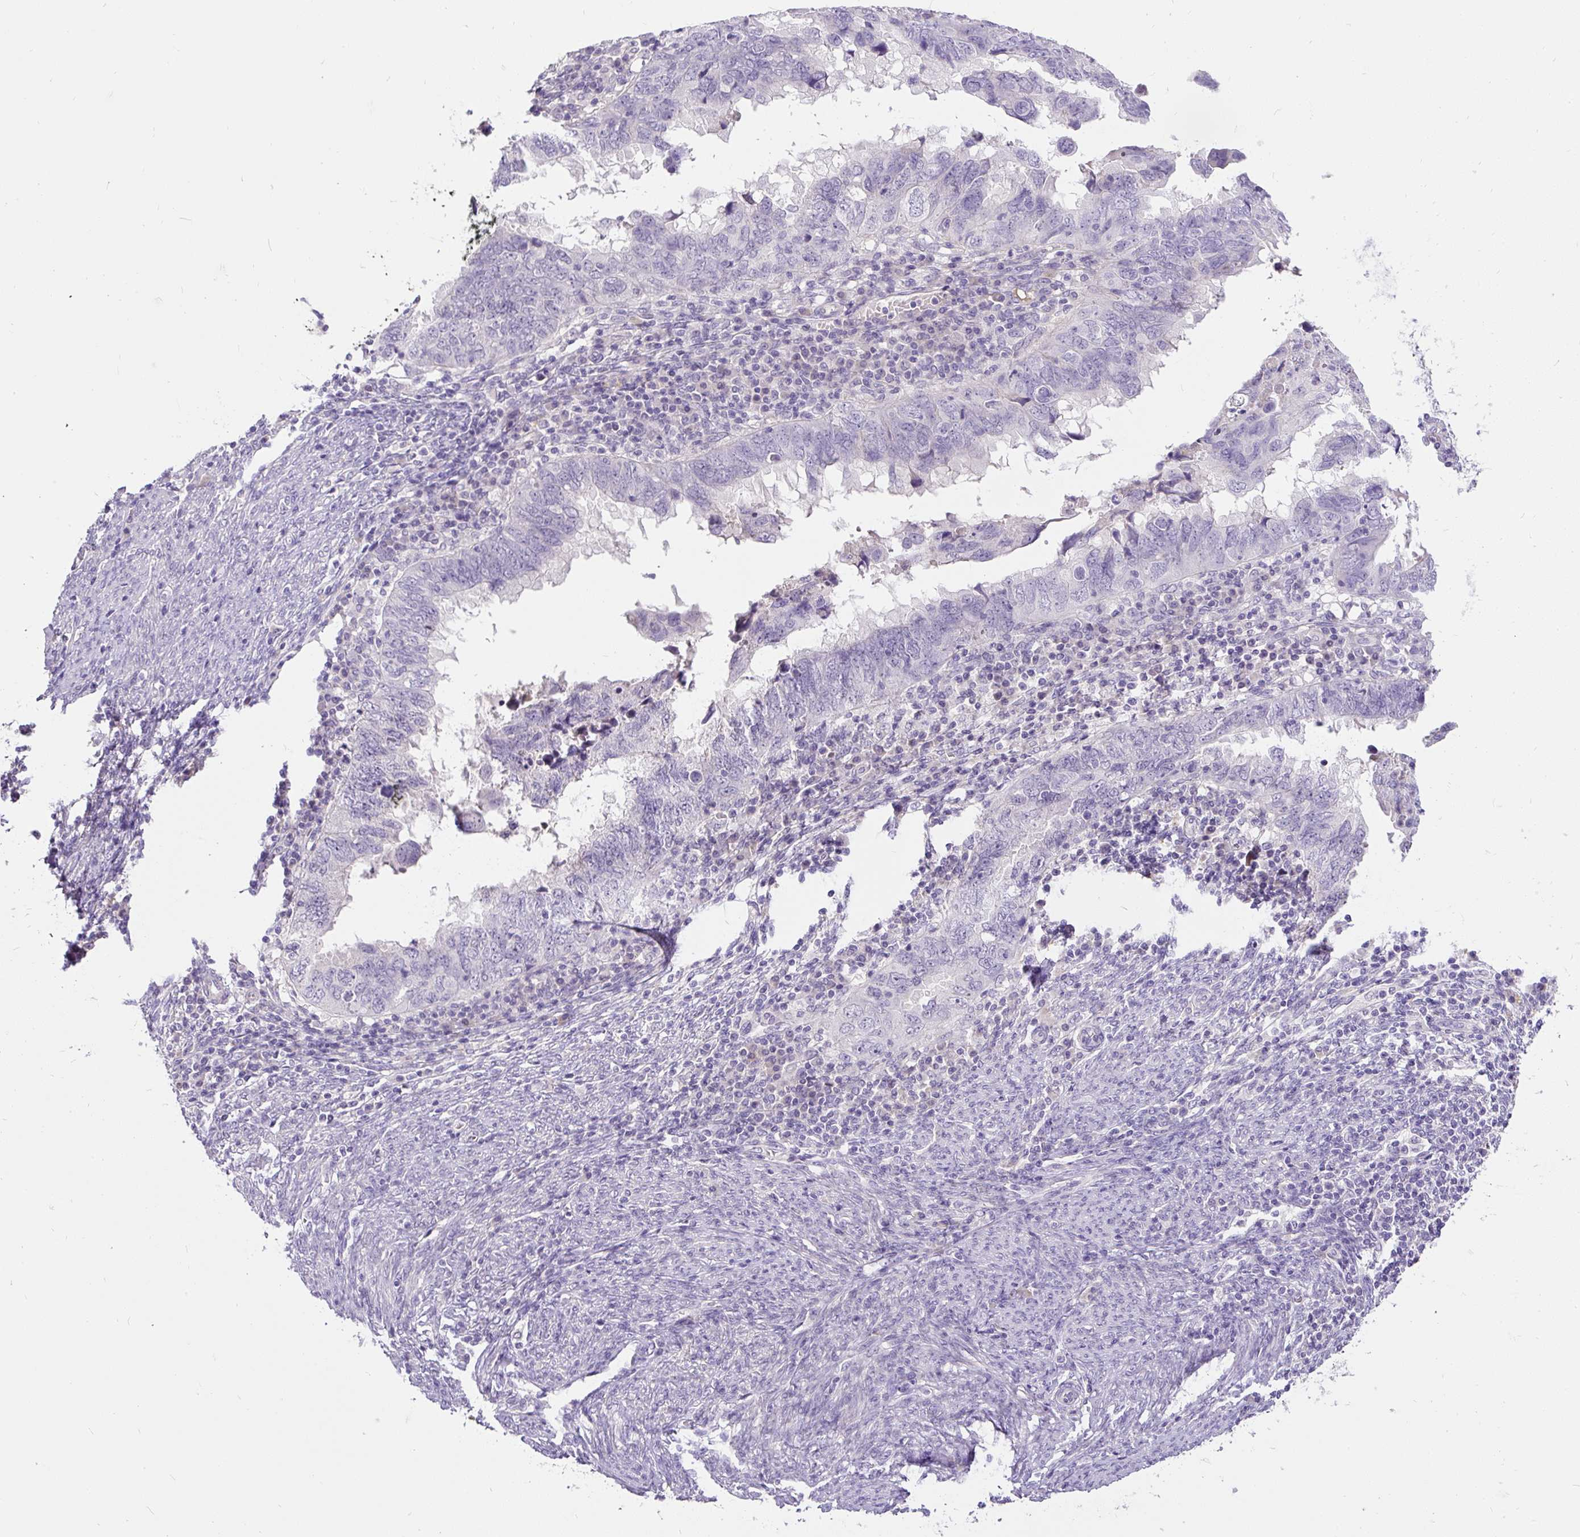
{"staining": {"intensity": "negative", "quantity": "none", "location": "none"}, "tissue": "endometrial cancer", "cell_type": "Tumor cells", "image_type": "cancer", "snomed": [{"axis": "morphology", "description": "Adenocarcinoma, NOS"}, {"axis": "topography", "description": "Uterus"}], "caption": "Tumor cells are negative for protein expression in human endometrial cancer.", "gene": "KRTAP20-3", "patient": {"sex": "female", "age": 77}}